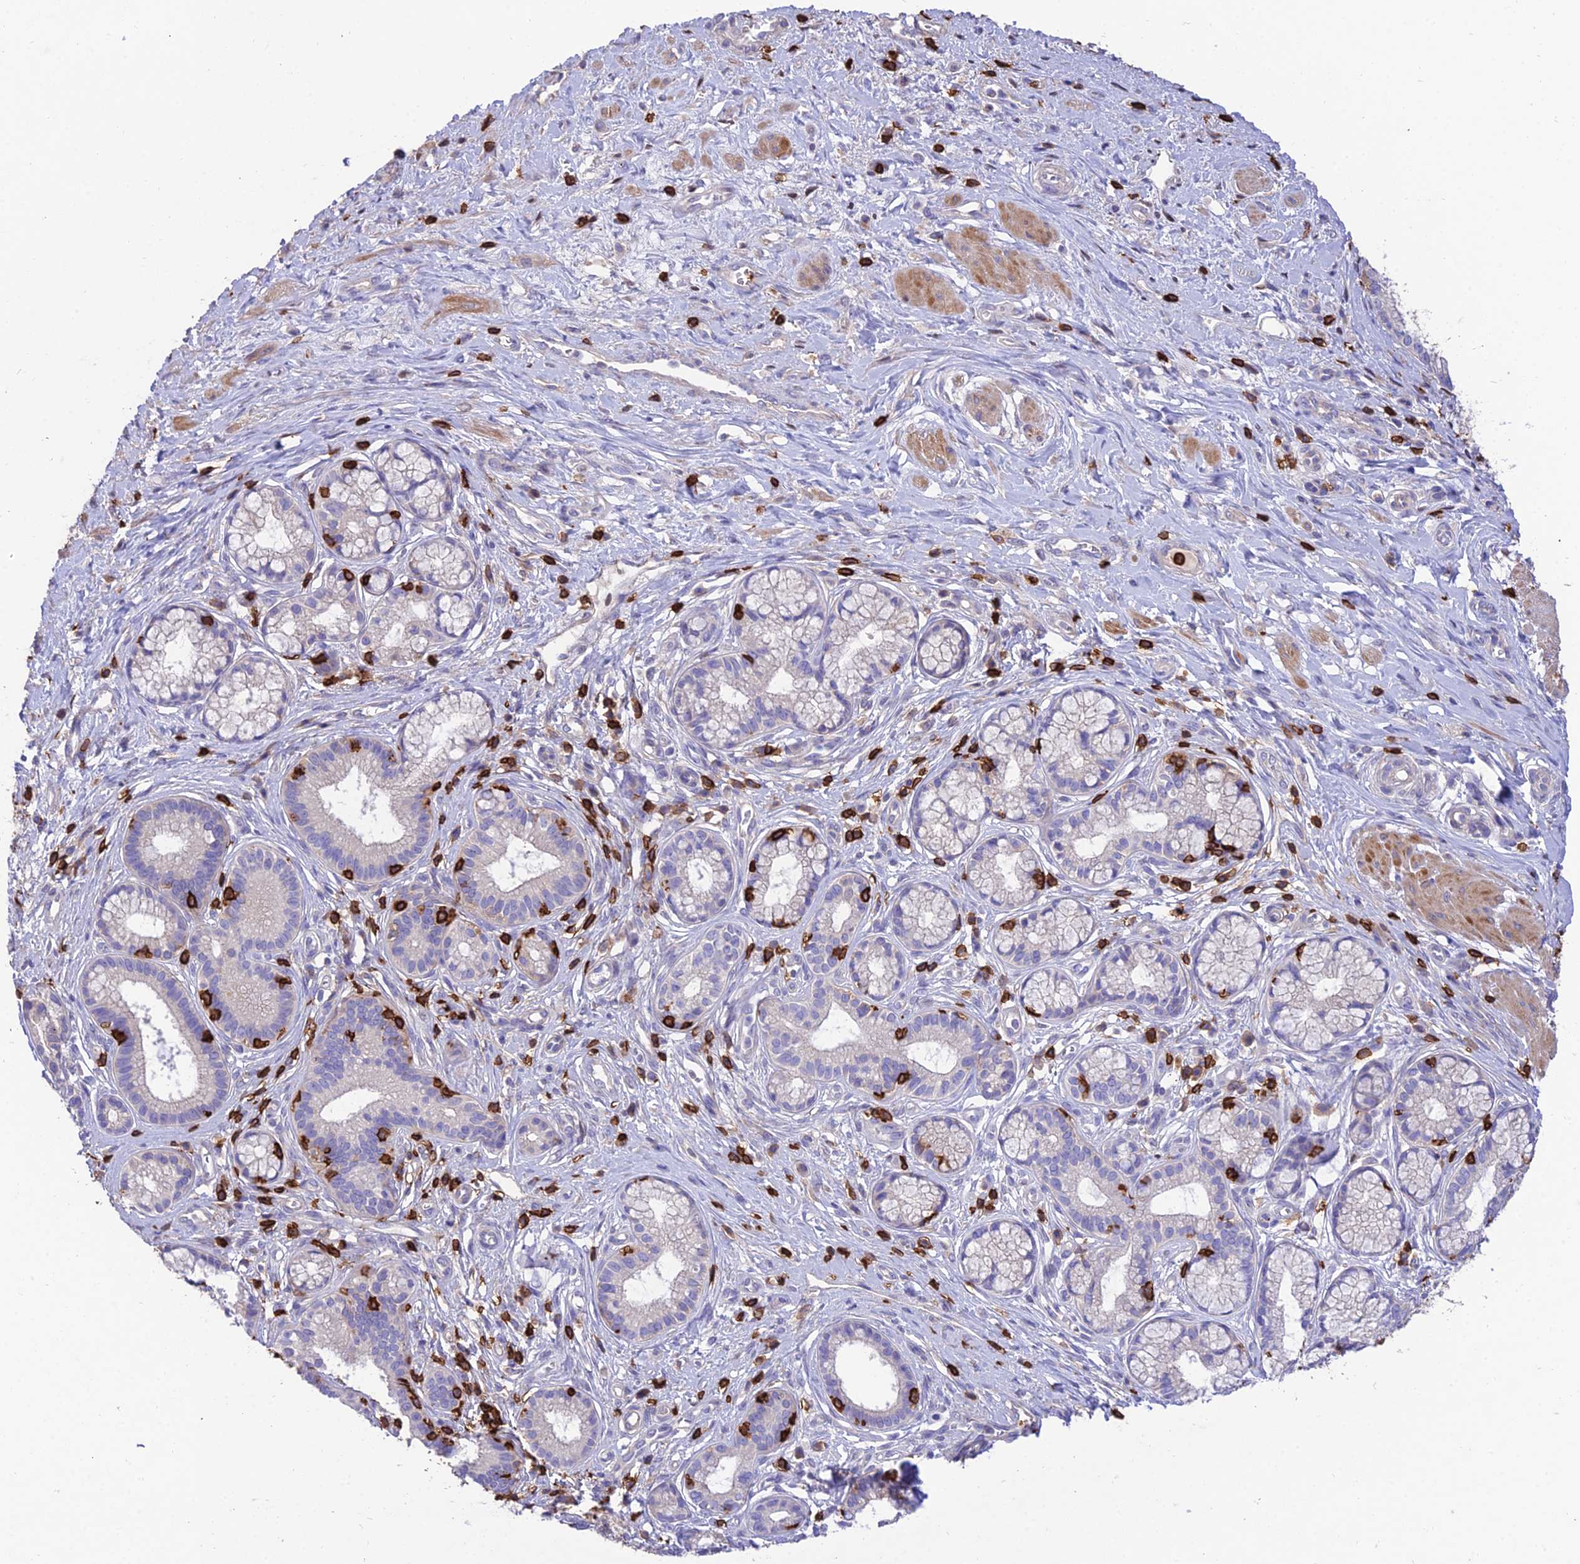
{"staining": {"intensity": "negative", "quantity": "none", "location": "none"}, "tissue": "pancreatic cancer", "cell_type": "Tumor cells", "image_type": "cancer", "snomed": [{"axis": "morphology", "description": "Adenocarcinoma, NOS"}, {"axis": "topography", "description": "Pancreas"}], "caption": "DAB immunohistochemical staining of adenocarcinoma (pancreatic) demonstrates no significant staining in tumor cells.", "gene": "PTPRCAP", "patient": {"sex": "male", "age": 72}}